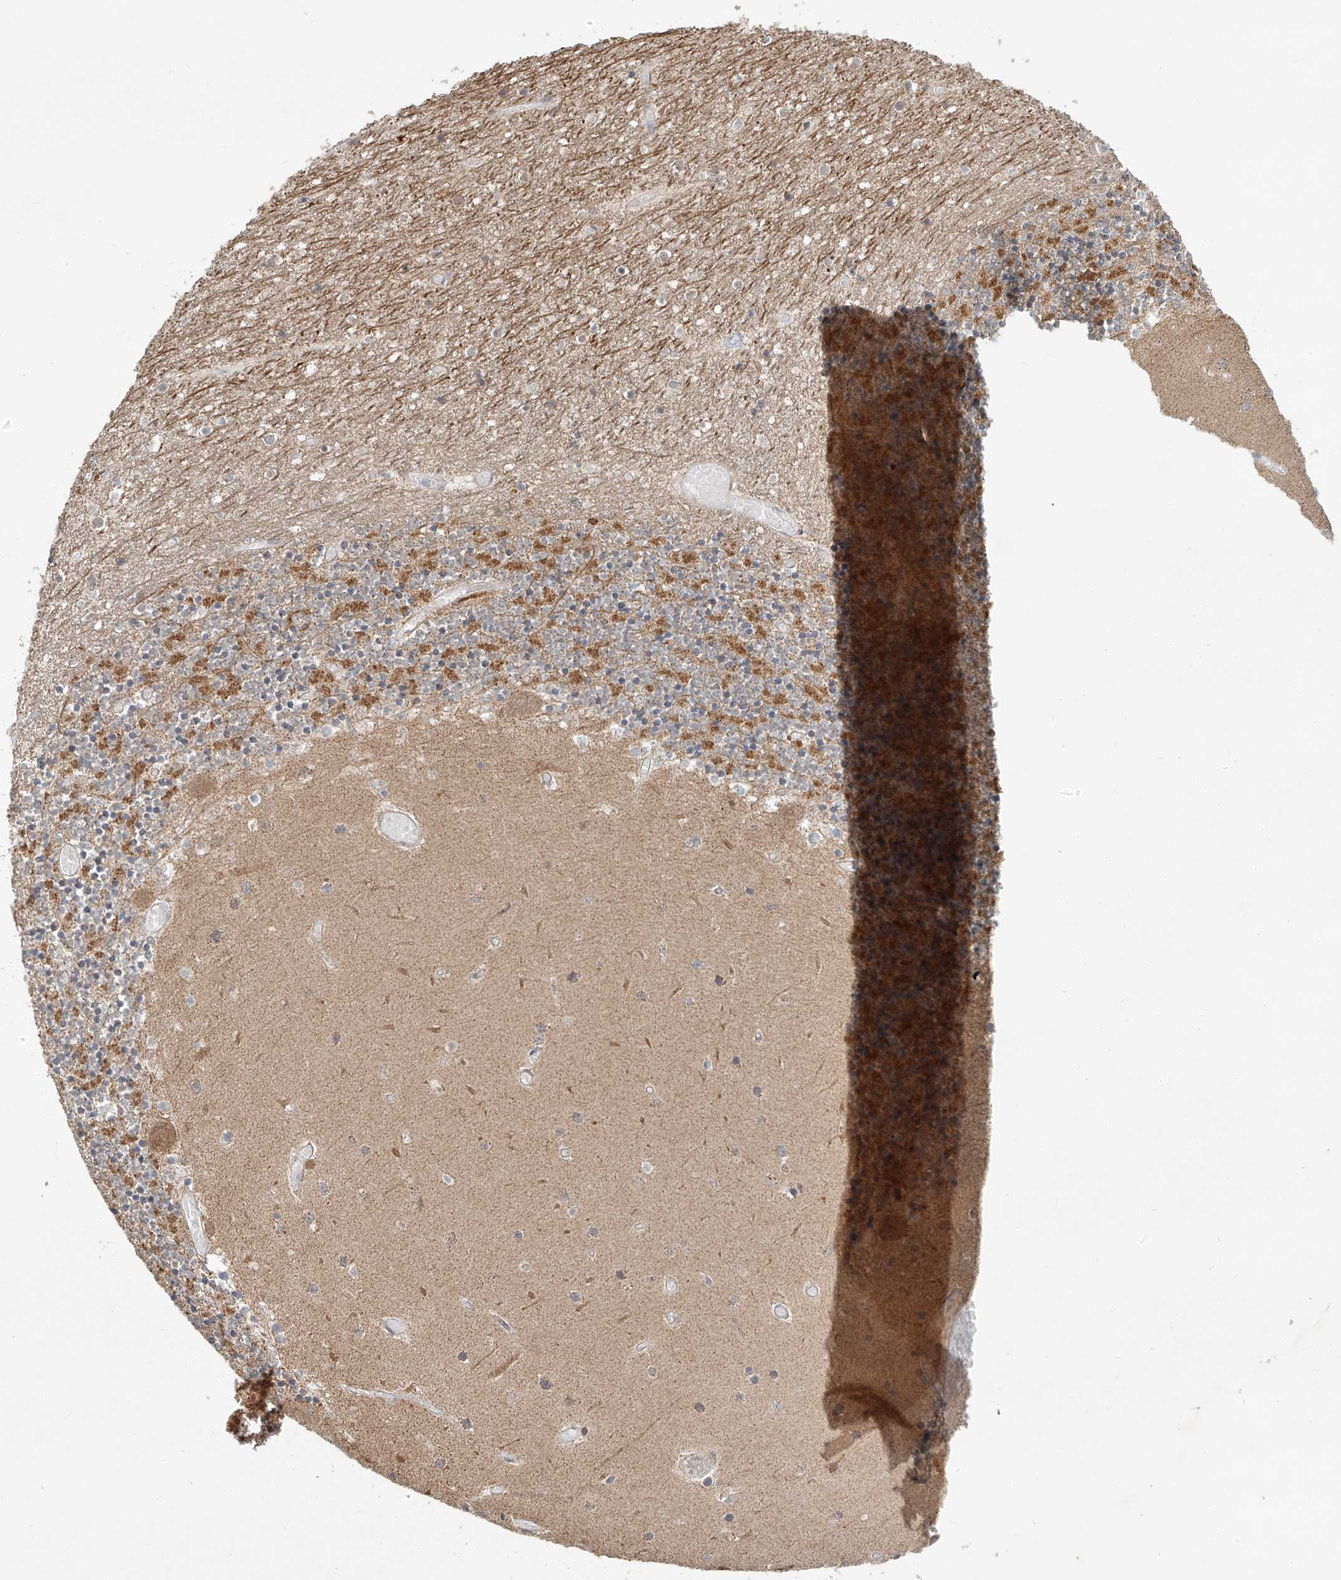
{"staining": {"intensity": "moderate", "quantity": "25%-75%", "location": "cytoplasmic/membranous"}, "tissue": "cerebellum", "cell_type": "Cells in granular layer", "image_type": "normal", "snomed": [{"axis": "morphology", "description": "Normal tissue, NOS"}, {"axis": "topography", "description": "Cerebellum"}], "caption": "The image displays immunohistochemical staining of benign cerebellum. There is moderate cytoplasmic/membranous positivity is appreciated in approximately 25%-75% of cells in granular layer. The protein is stained brown, and the nuclei are stained in blue (DAB IHC with brightfield microscopy, high magnification).", "gene": "SYTL3", "patient": {"sex": "female", "age": 28}}